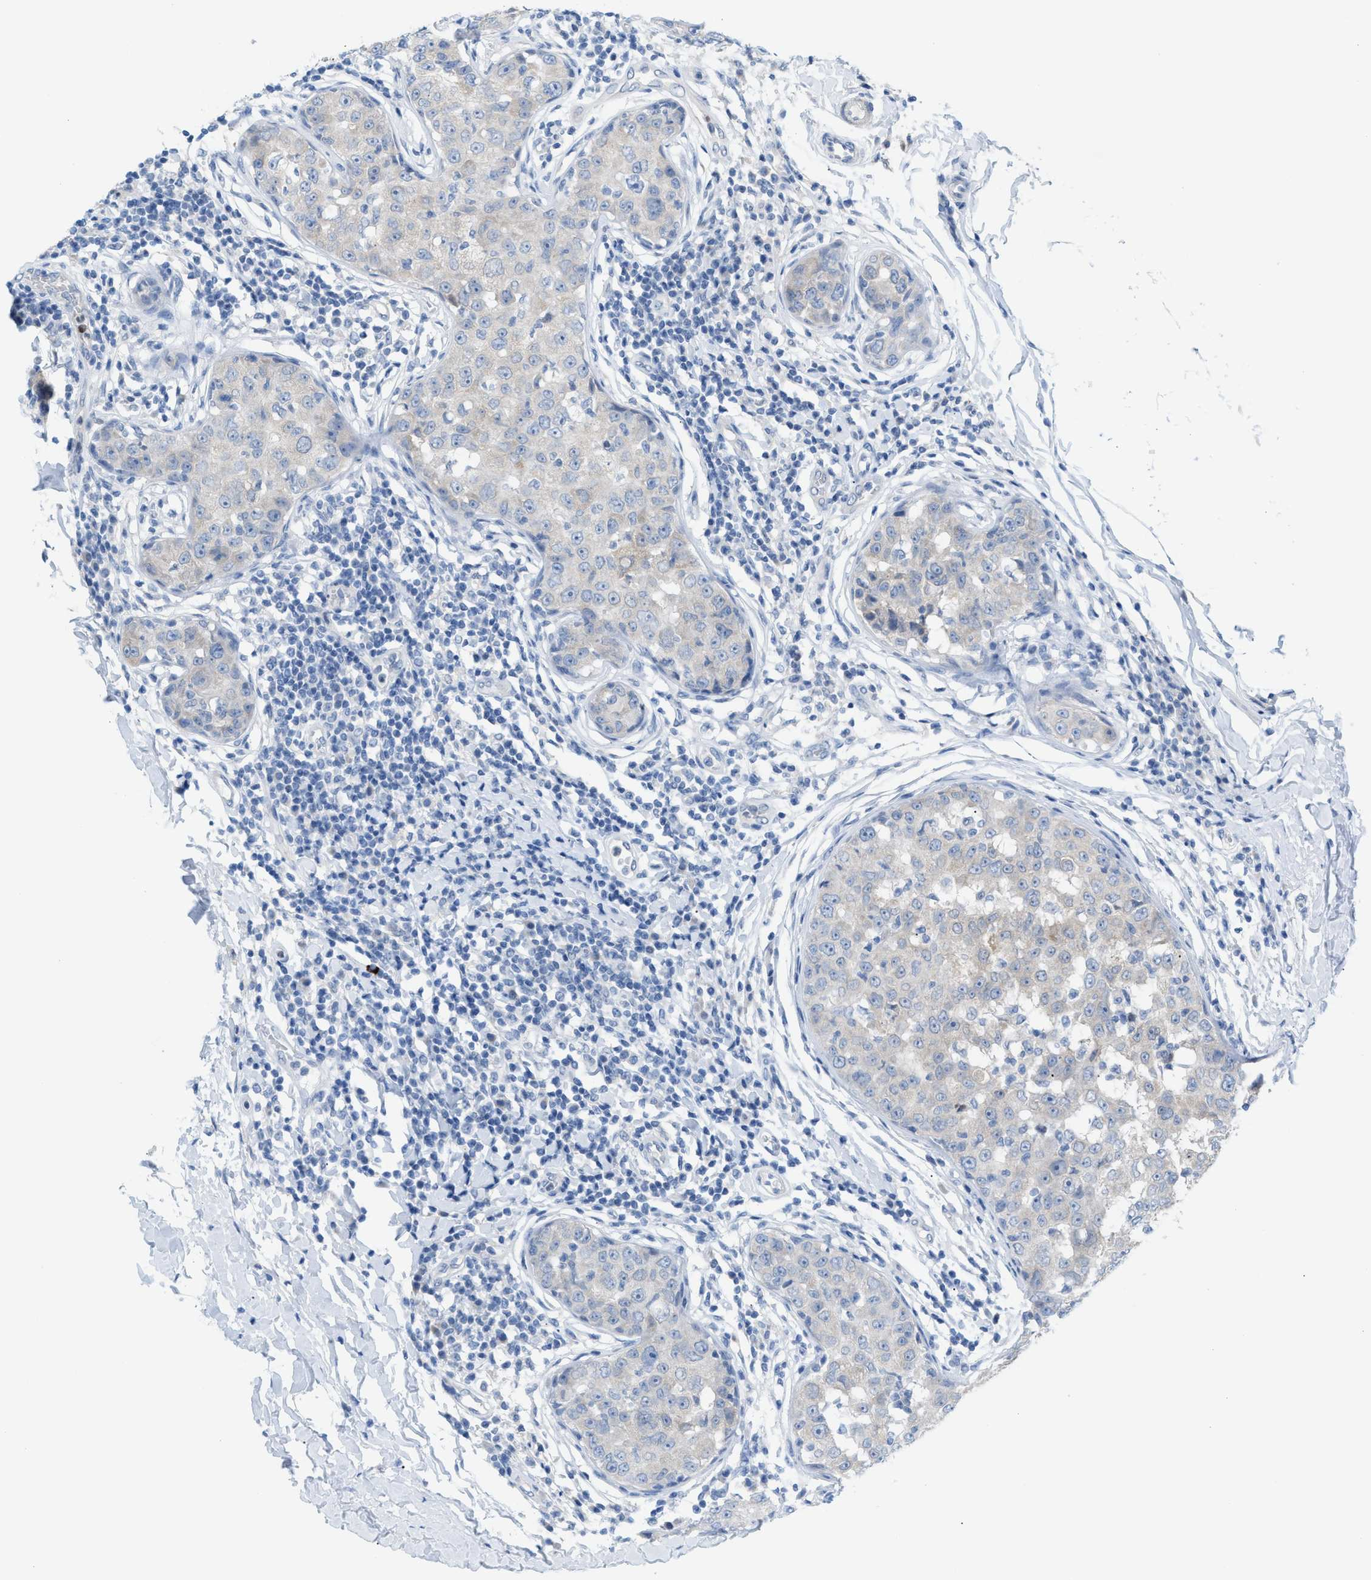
{"staining": {"intensity": "negative", "quantity": "none", "location": "none"}, "tissue": "breast cancer", "cell_type": "Tumor cells", "image_type": "cancer", "snomed": [{"axis": "morphology", "description": "Duct carcinoma"}, {"axis": "topography", "description": "Breast"}], "caption": "This is an immunohistochemistry (IHC) photomicrograph of infiltrating ductal carcinoma (breast). There is no positivity in tumor cells.", "gene": "PPM1D", "patient": {"sex": "female", "age": 27}}